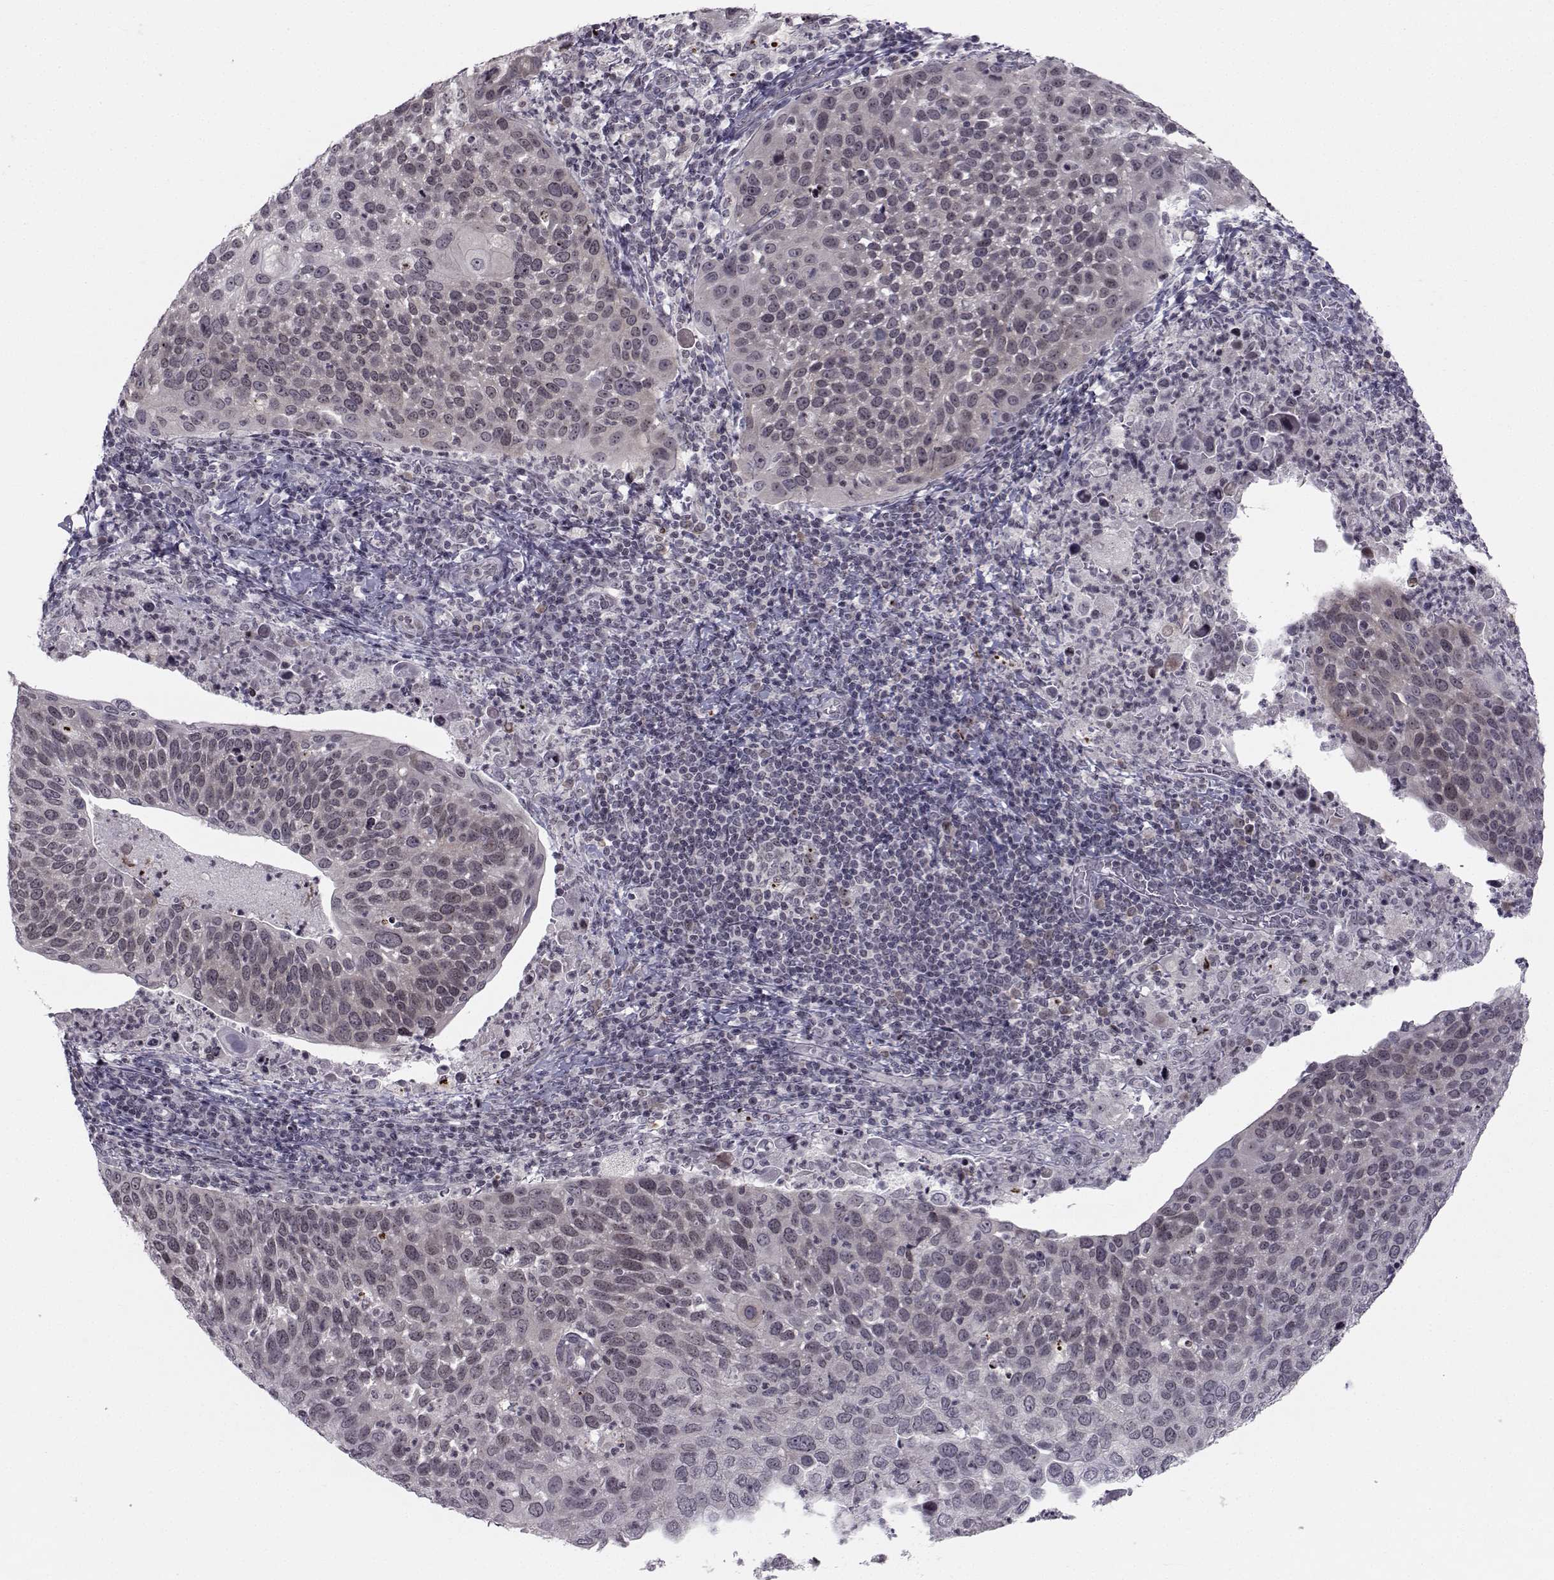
{"staining": {"intensity": "weak", "quantity": "<25%", "location": "cytoplasmic/membranous"}, "tissue": "cervical cancer", "cell_type": "Tumor cells", "image_type": "cancer", "snomed": [{"axis": "morphology", "description": "Squamous cell carcinoma, NOS"}, {"axis": "topography", "description": "Cervix"}], "caption": "Immunohistochemistry micrograph of human squamous cell carcinoma (cervical) stained for a protein (brown), which shows no staining in tumor cells.", "gene": "MARCHF4", "patient": {"sex": "female", "age": 54}}